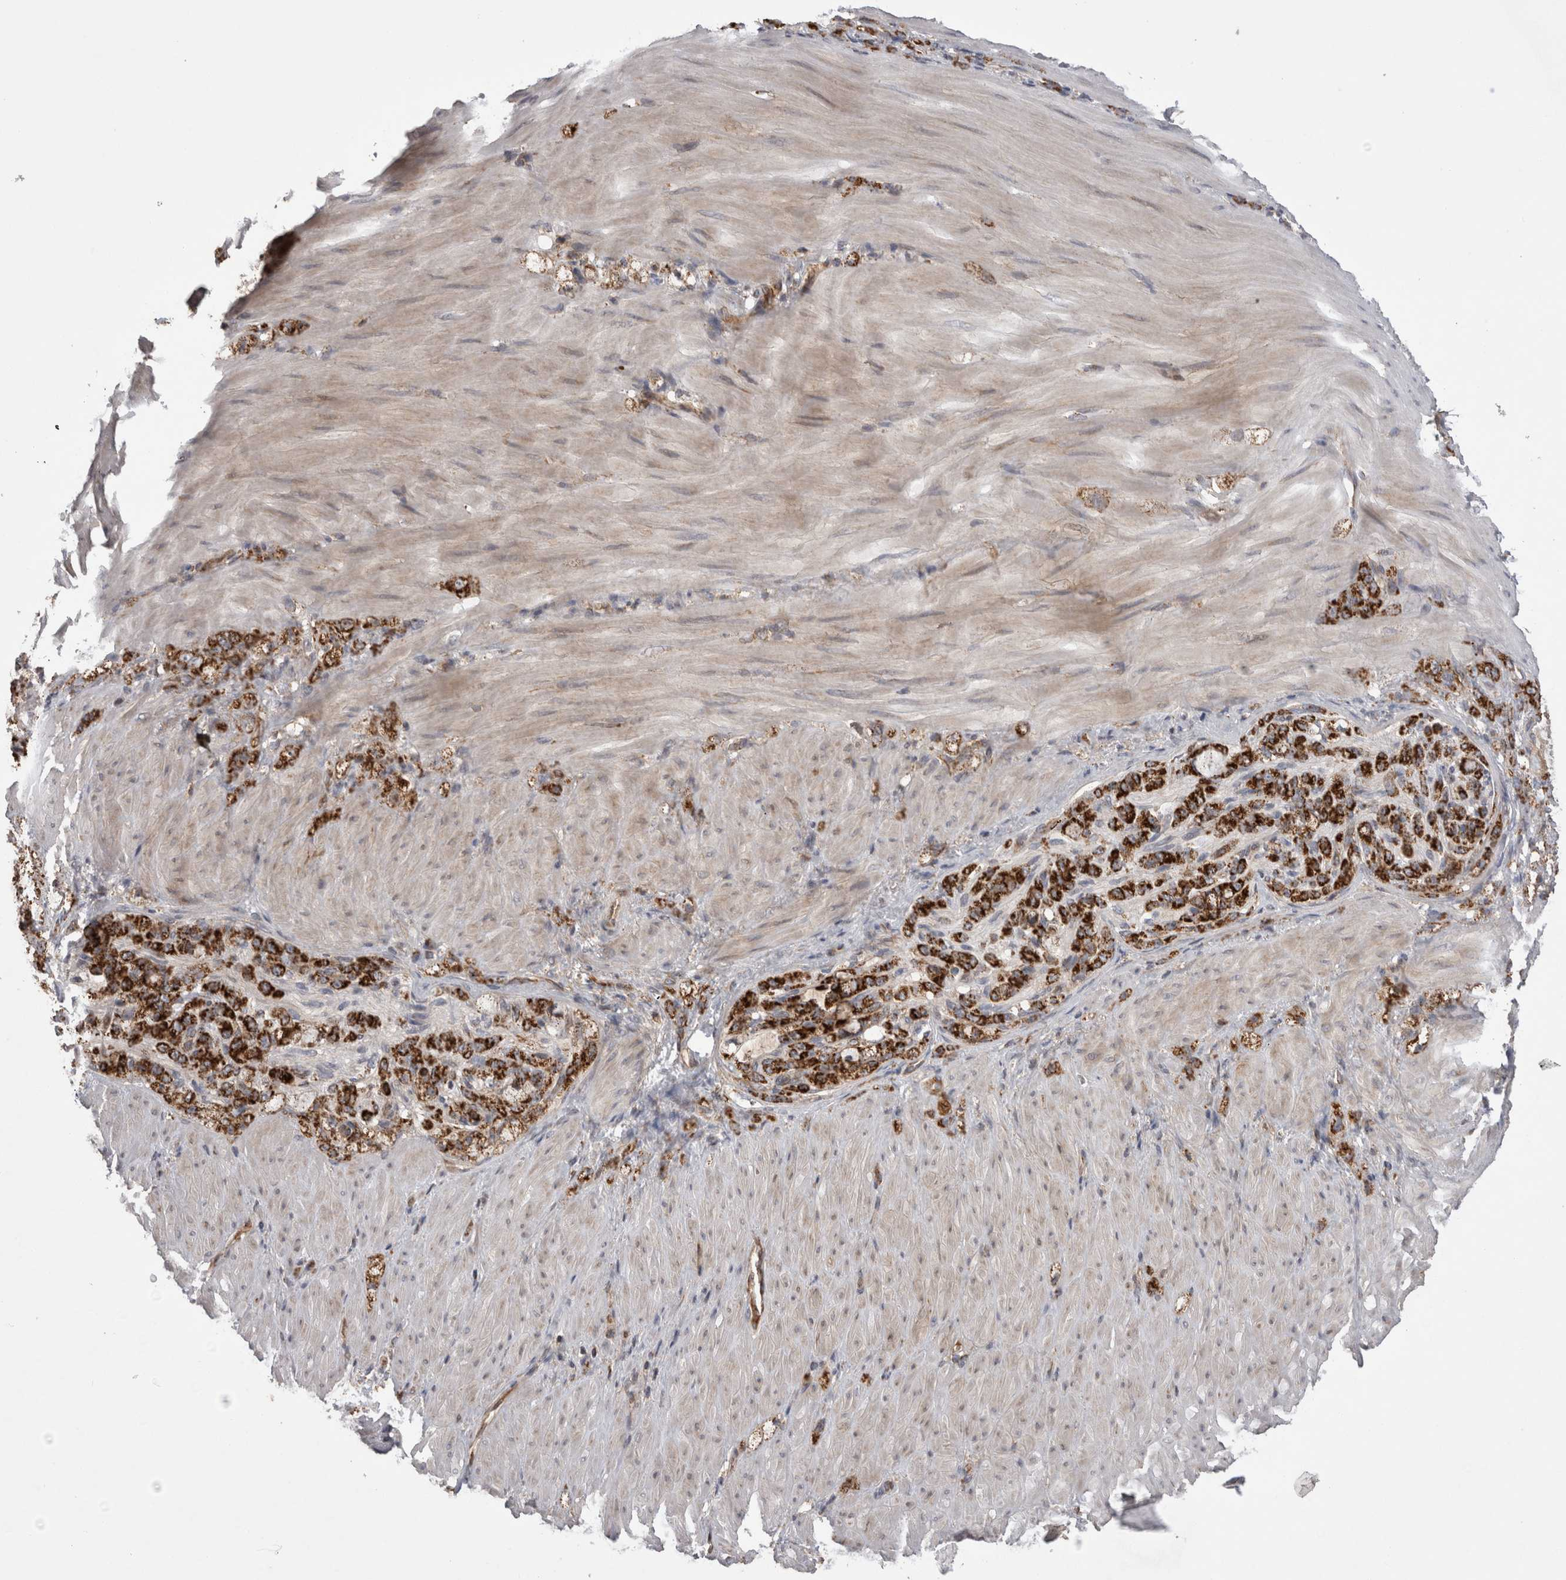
{"staining": {"intensity": "strong", "quantity": ">75%", "location": "cytoplasmic/membranous"}, "tissue": "stomach cancer", "cell_type": "Tumor cells", "image_type": "cancer", "snomed": [{"axis": "morphology", "description": "Normal tissue, NOS"}, {"axis": "morphology", "description": "Adenocarcinoma, NOS"}, {"axis": "topography", "description": "Stomach"}], "caption": "Immunohistochemical staining of stomach cancer (adenocarcinoma) exhibits high levels of strong cytoplasmic/membranous staining in approximately >75% of tumor cells.", "gene": "DARS2", "patient": {"sex": "male", "age": 82}}